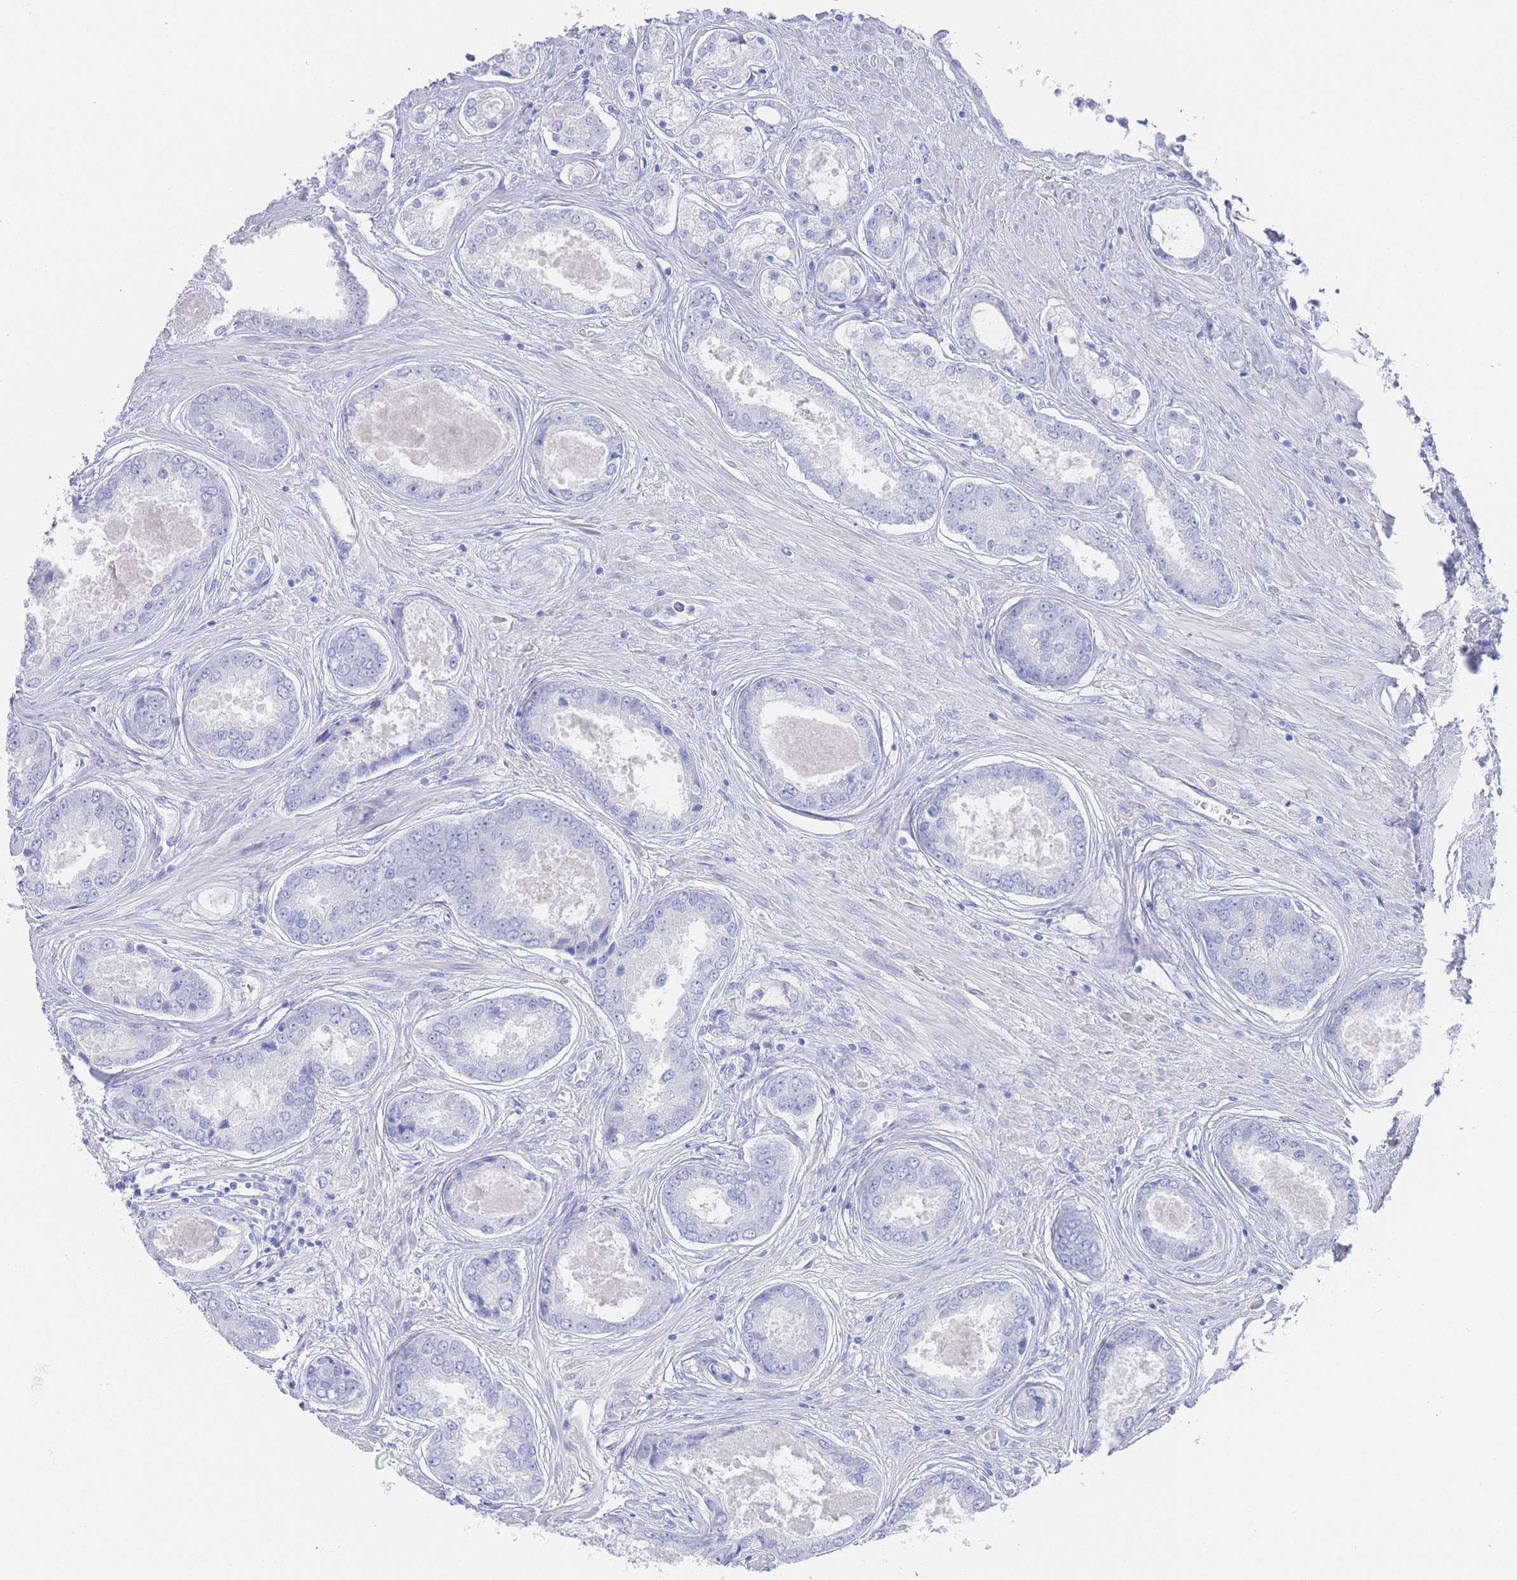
{"staining": {"intensity": "negative", "quantity": "none", "location": "none"}, "tissue": "prostate cancer", "cell_type": "Tumor cells", "image_type": "cancer", "snomed": [{"axis": "morphology", "description": "Adenocarcinoma, Low grade"}, {"axis": "topography", "description": "Prostate"}], "caption": "The immunohistochemistry (IHC) histopathology image has no significant positivity in tumor cells of prostate cancer (adenocarcinoma (low-grade)) tissue.", "gene": "LRRC37A", "patient": {"sex": "male", "age": 68}}